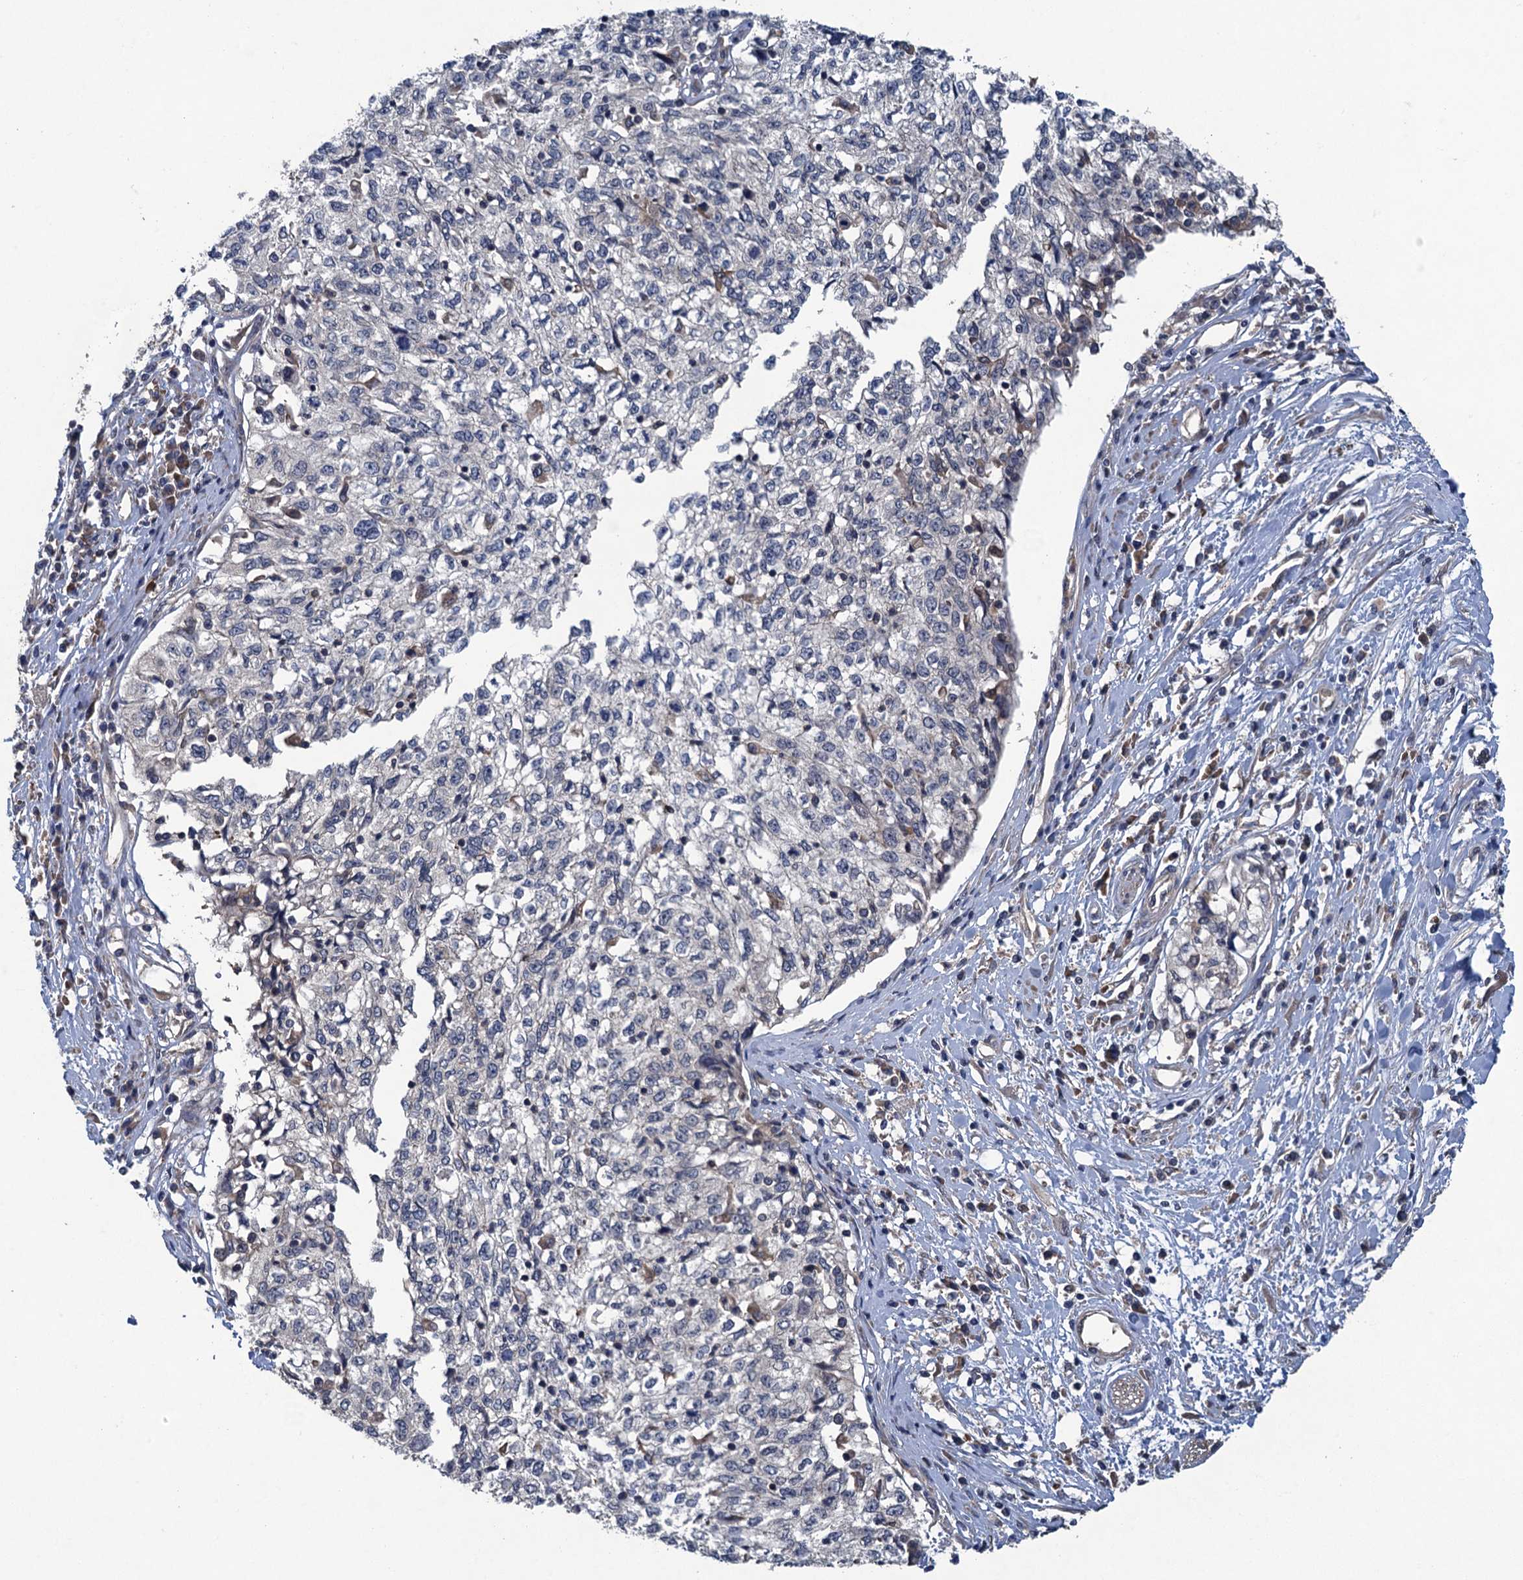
{"staining": {"intensity": "negative", "quantity": "none", "location": "none"}, "tissue": "cervical cancer", "cell_type": "Tumor cells", "image_type": "cancer", "snomed": [{"axis": "morphology", "description": "Squamous cell carcinoma, NOS"}, {"axis": "topography", "description": "Cervix"}], "caption": "Human cervical squamous cell carcinoma stained for a protein using immunohistochemistry (IHC) demonstrates no expression in tumor cells.", "gene": "CNTN5", "patient": {"sex": "female", "age": 57}}